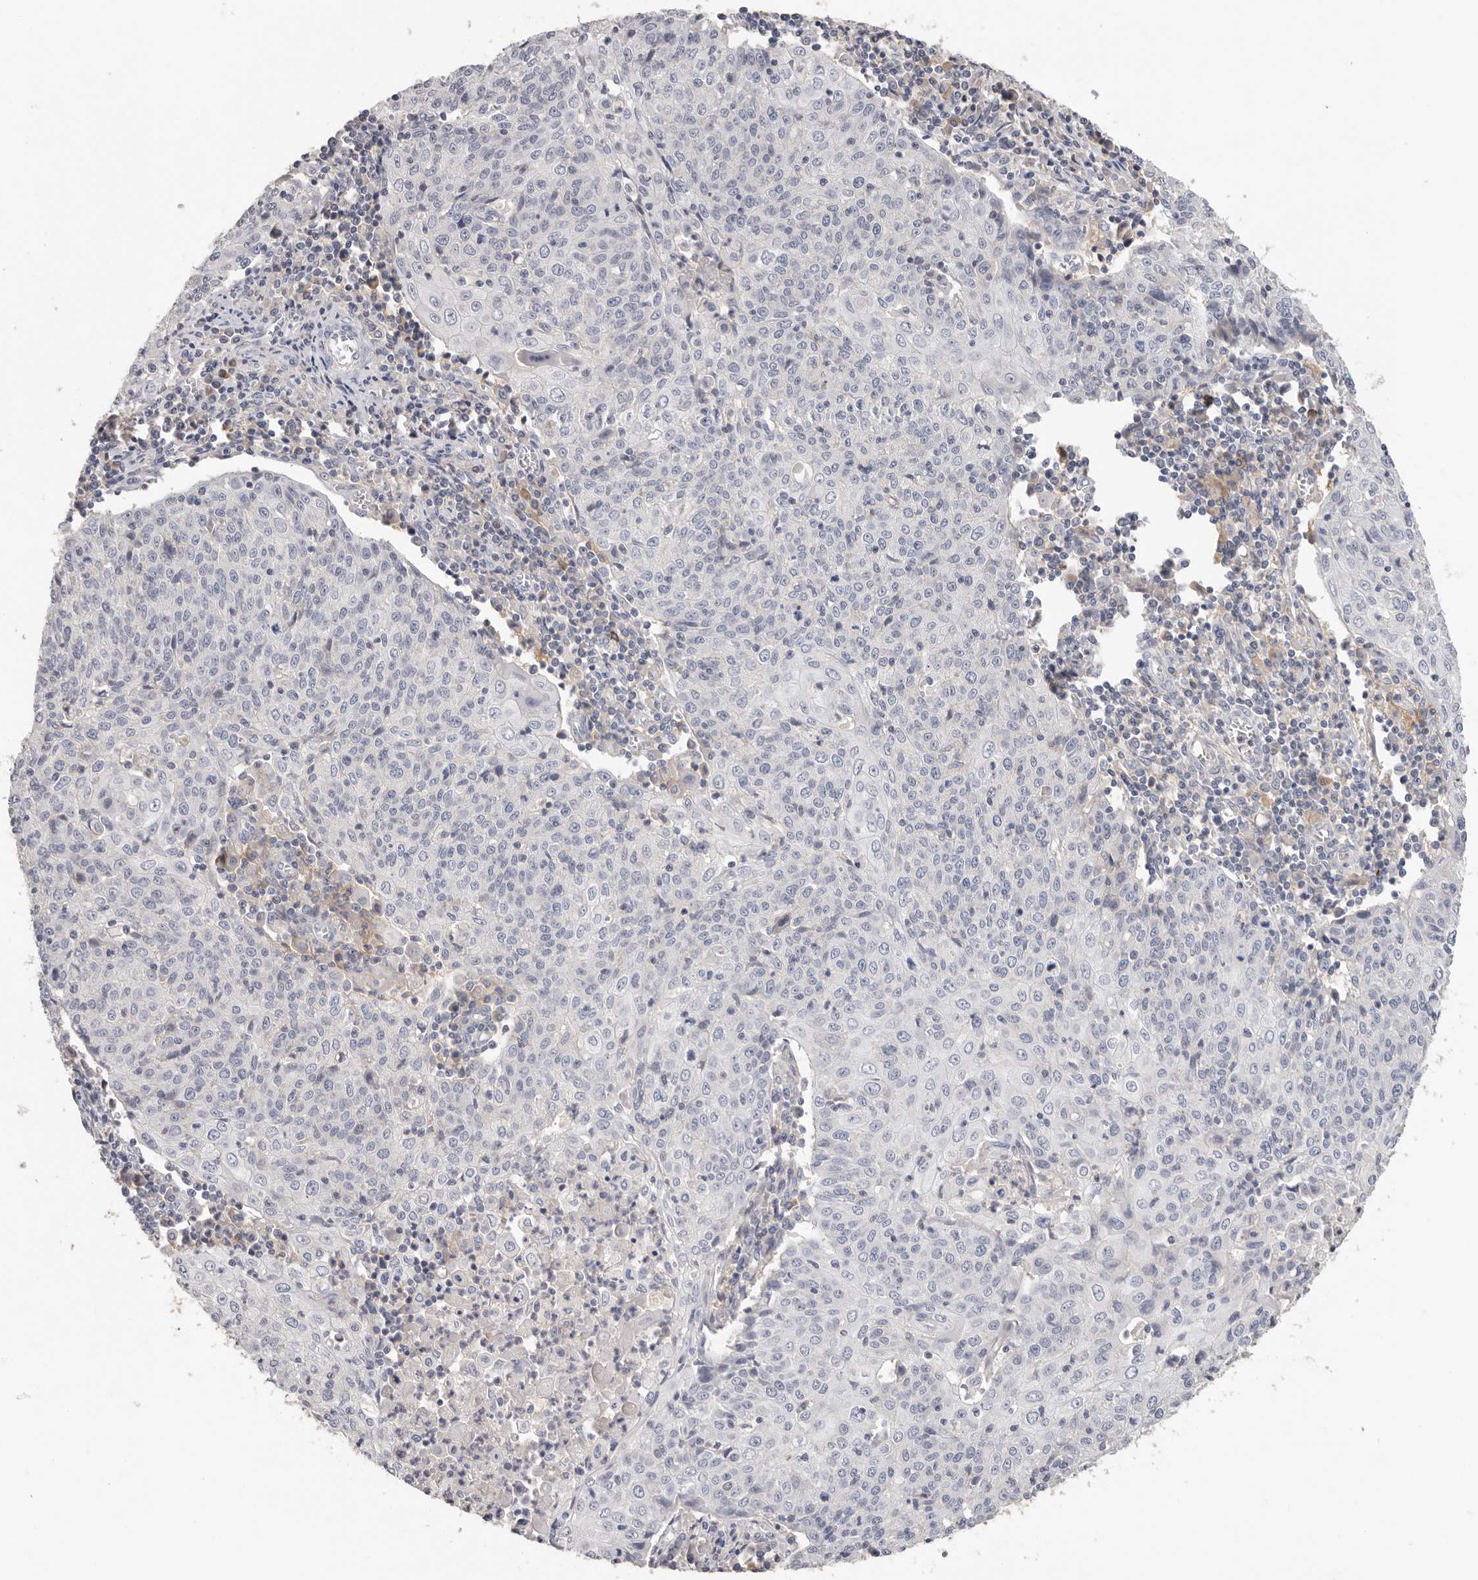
{"staining": {"intensity": "negative", "quantity": "none", "location": "none"}, "tissue": "cervical cancer", "cell_type": "Tumor cells", "image_type": "cancer", "snomed": [{"axis": "morphology", "description": "Squamous cell carcinoma, NOS"}, {"axis": "topography", "description": "Cervix"}], "caption": "This is an immunohistochemistry (IHC) photomicrograph of human cervical cancer (squamous cell carcinoma). There is no expression in tumor cells.", "gene": "WDTC1", "patient": {"sex": "female", "age": 48}}